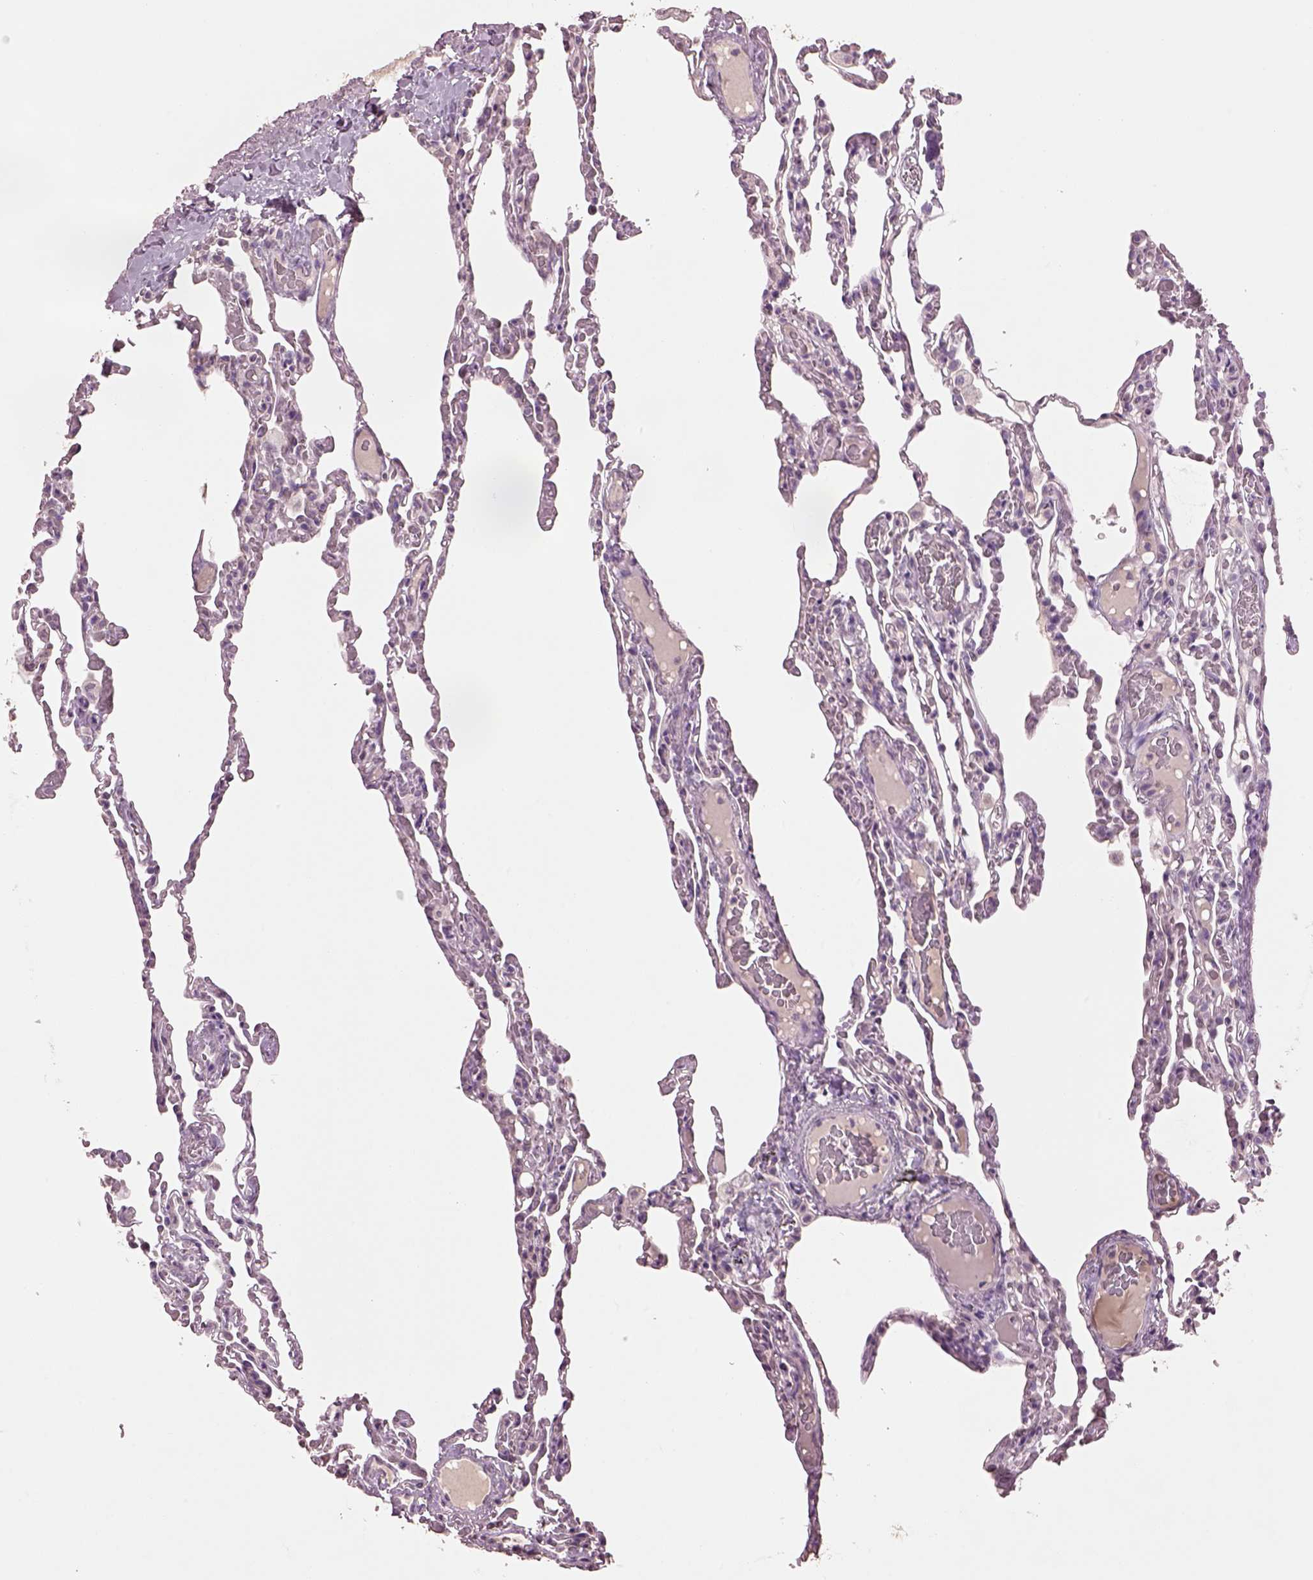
{"staining": {"intensity": "negative", "quantity": "none", "location": "none"}, "tissue": "lung", "cell_type": "Alveolar cells", "image_type": "normal", "snomed": [{"axis": "morphology", "description": "Normal tissue, NOS"}, {"axis": "topography", "description": "Lung"}], "caption": "Histopathology image shows no protein positivity in alveolar cells of normal lung. (DAB (3,3'-diaminobenzidine) immunohistochemistry visualized using brightfield microscopy, high magnification).", "gene": "KCNIP3", "patient": {"sex": "female", "age": 43}}